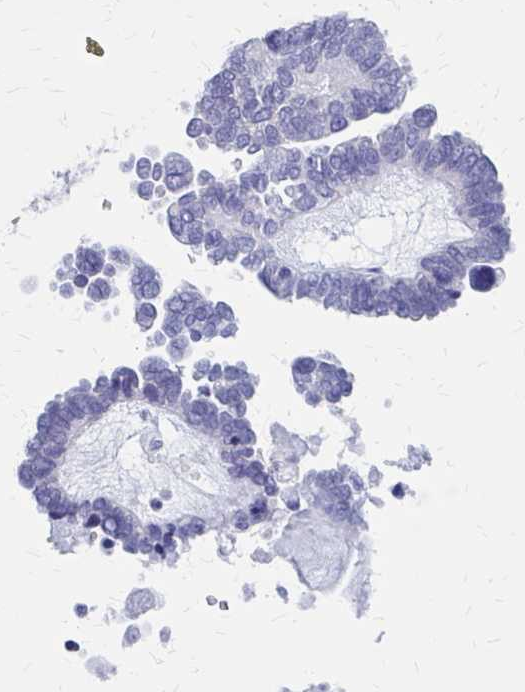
{"staining": {"intensity": "negative", "quantity": "none", "location": "none"}, "tissue": "ovarian cancer", "cell_type": "Tumor cells", "image_type": "cancer", "snomed": [{"axis": "morphology", "description": "Cystadenocarcinoma, serous, NOS"}, {"axis": "topography", "description": "Ovary"}], "caption": "Immunohistochemistry (IHC) photomicrograph of neoplastic tissue: ovarian cancer (serous cystadenocarcinoma) stained with DAB exhibits no significant protein expression in tumor cells.", "gene": "CLIC2", "patient": {"sex": "female", "age": 51}}